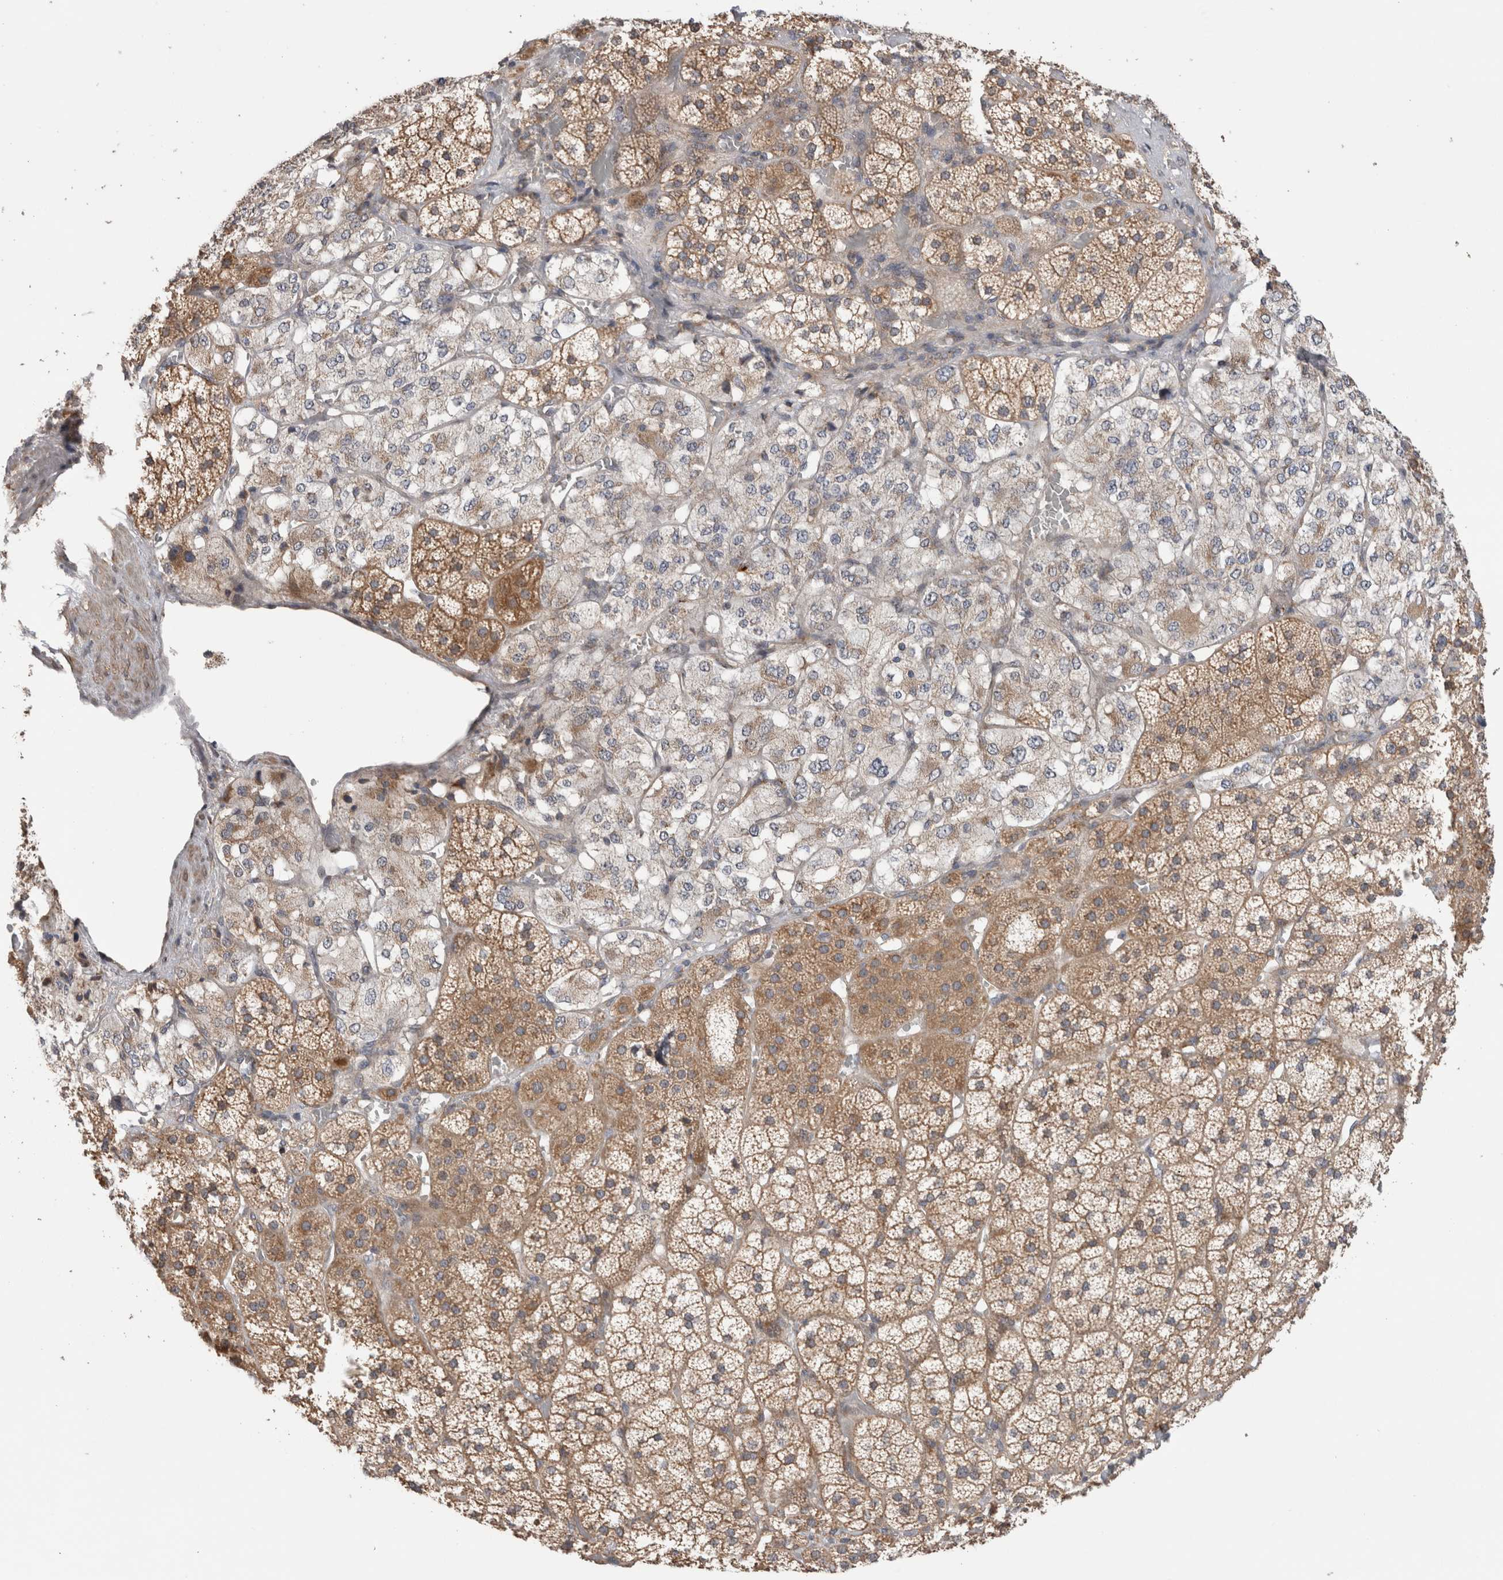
{"staining": {"intensity": "moderate", "quantity": ">75%", "location": "cytoplasmic/membranous"}, "tissue": "adrenal gland", "cell_type": "Glandular cells", "image_type": "normal", "snomed": [{"axis": "morphology", "description": "Normal tissue, NOS"}, {"axis": "topography", "description": "Adrenal gland"}], "caption": "Immunohistochemical staining of unremarkable human adrenal gland demonstrates medium levels of moderate cytoplasmic/membranous expression in approximately >75% of glandular cells. (DAB (3,3'-diaminobenzidine) = brown stain, brightfield microscopy at high magnification).", "gene": "TRIM5", "patient": {"sex": "female", "age": 44}}